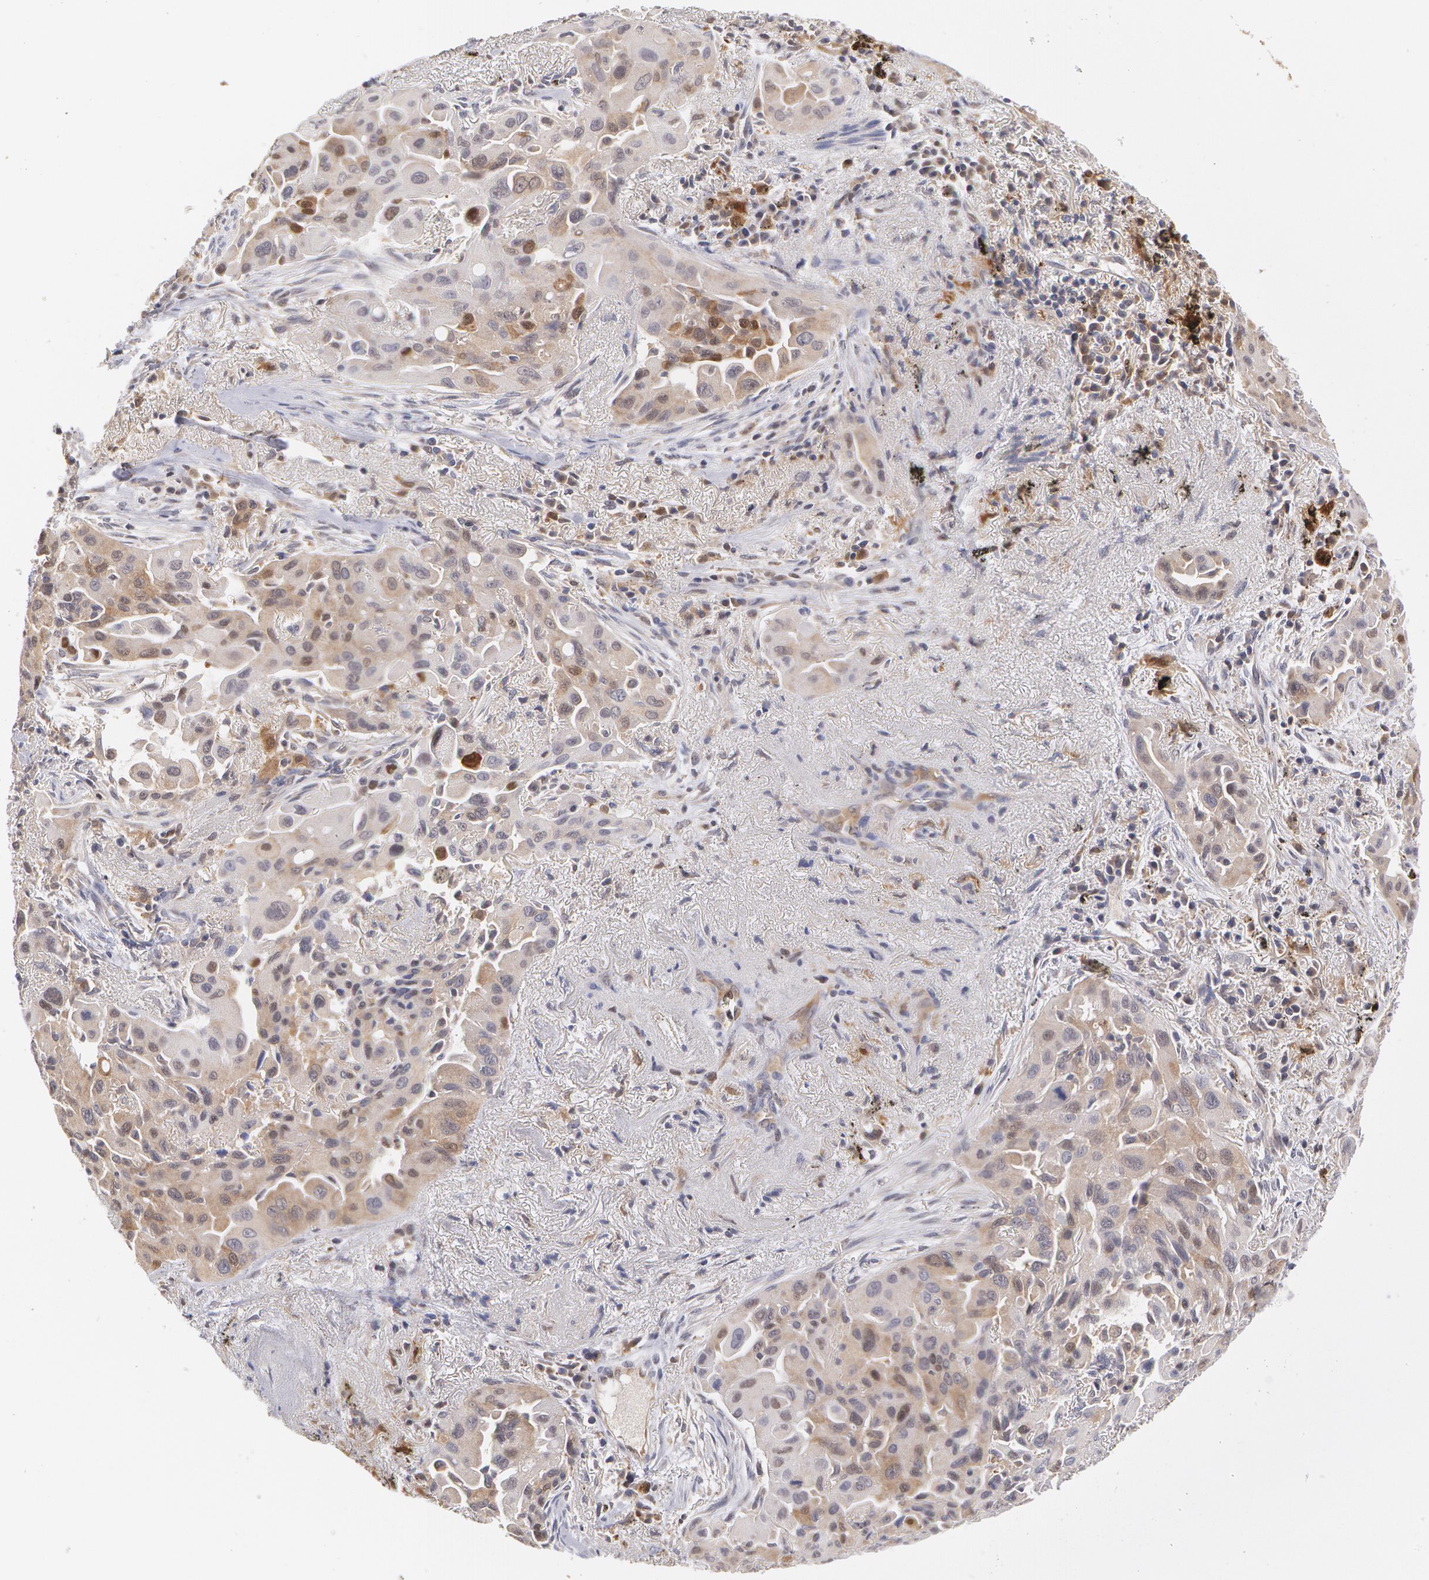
{"staining": {"intensity": "moderate", "quantity": "<25%", "location": "cytoplasmic/membranous,nuclear"}, "tissue": "lung cancer", "cell_type": "Tumor cells", "image_type": "cancer", "snomed": [{"axis": "morphology", "description": "Adenocarcinoma, NOS"}, {"axis": "topography", "description": "Lung"}], "caption": "A high-resolution micrograph shows IHC staining of lung adenocarcinoma, which exhibits moderate cytoplasmic/membranous and nuclear positivity in about <25% of tumor cells.", "gene": "TXNRD1", "patient": {"sex": "male", "age": 68}}